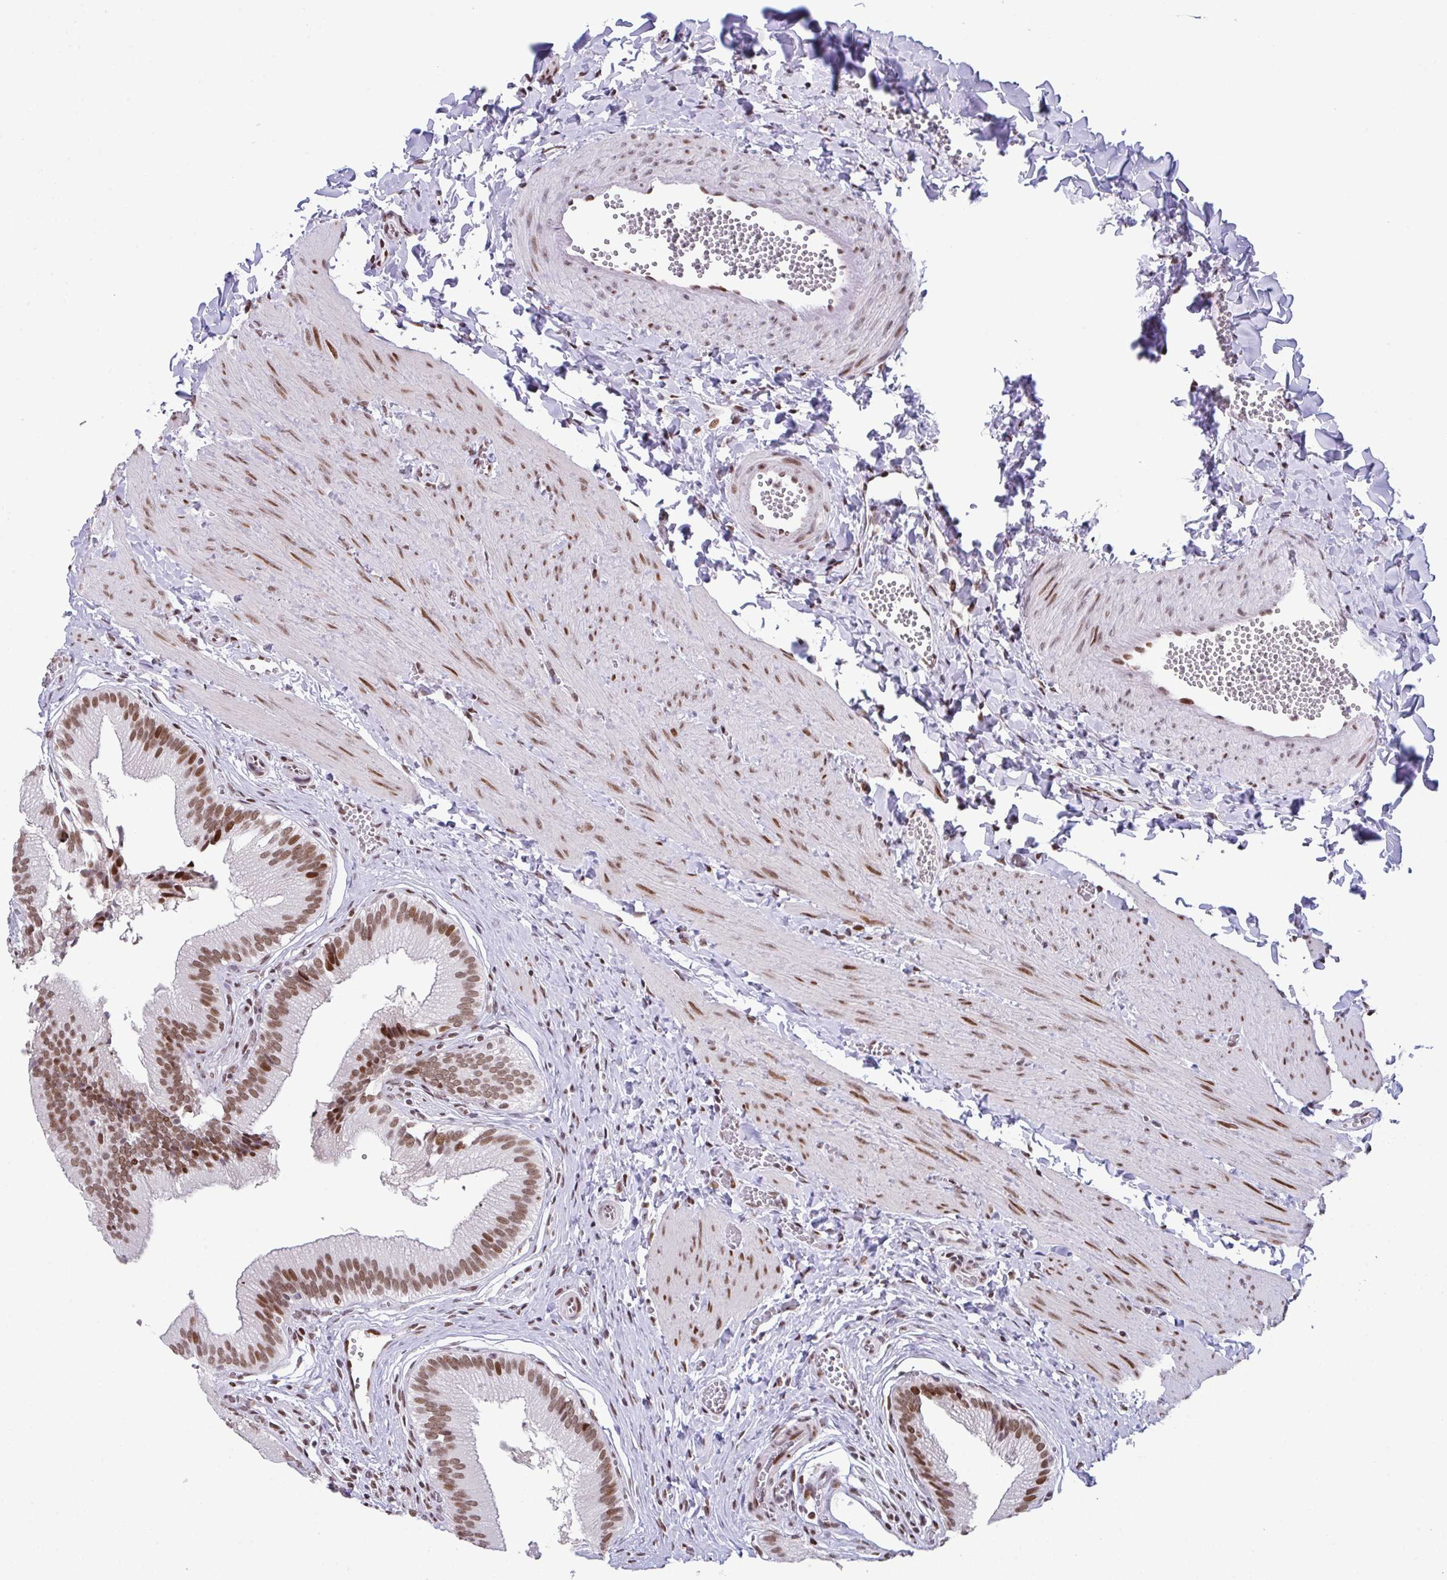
{"staining": {"intensity": "moderate", "quantity": ">75%", "location": "nuclear"}, "tissue": "gallbladder", "cell_type": "Glandular cells", "image_type": "normal", "snomed": [{"axis": "morphology", "description": "Normal tissue, NOS"}, {"axis": "topography", "description": "Gallbladder"}], "caption": "Immunohistochemical staining of unremarkable gallbladder displays medium levels of moderate nuclear expression in about >75% of glandular cells.", "gene": "CLP1", "patient": {"sex": "male", "age": 17}}